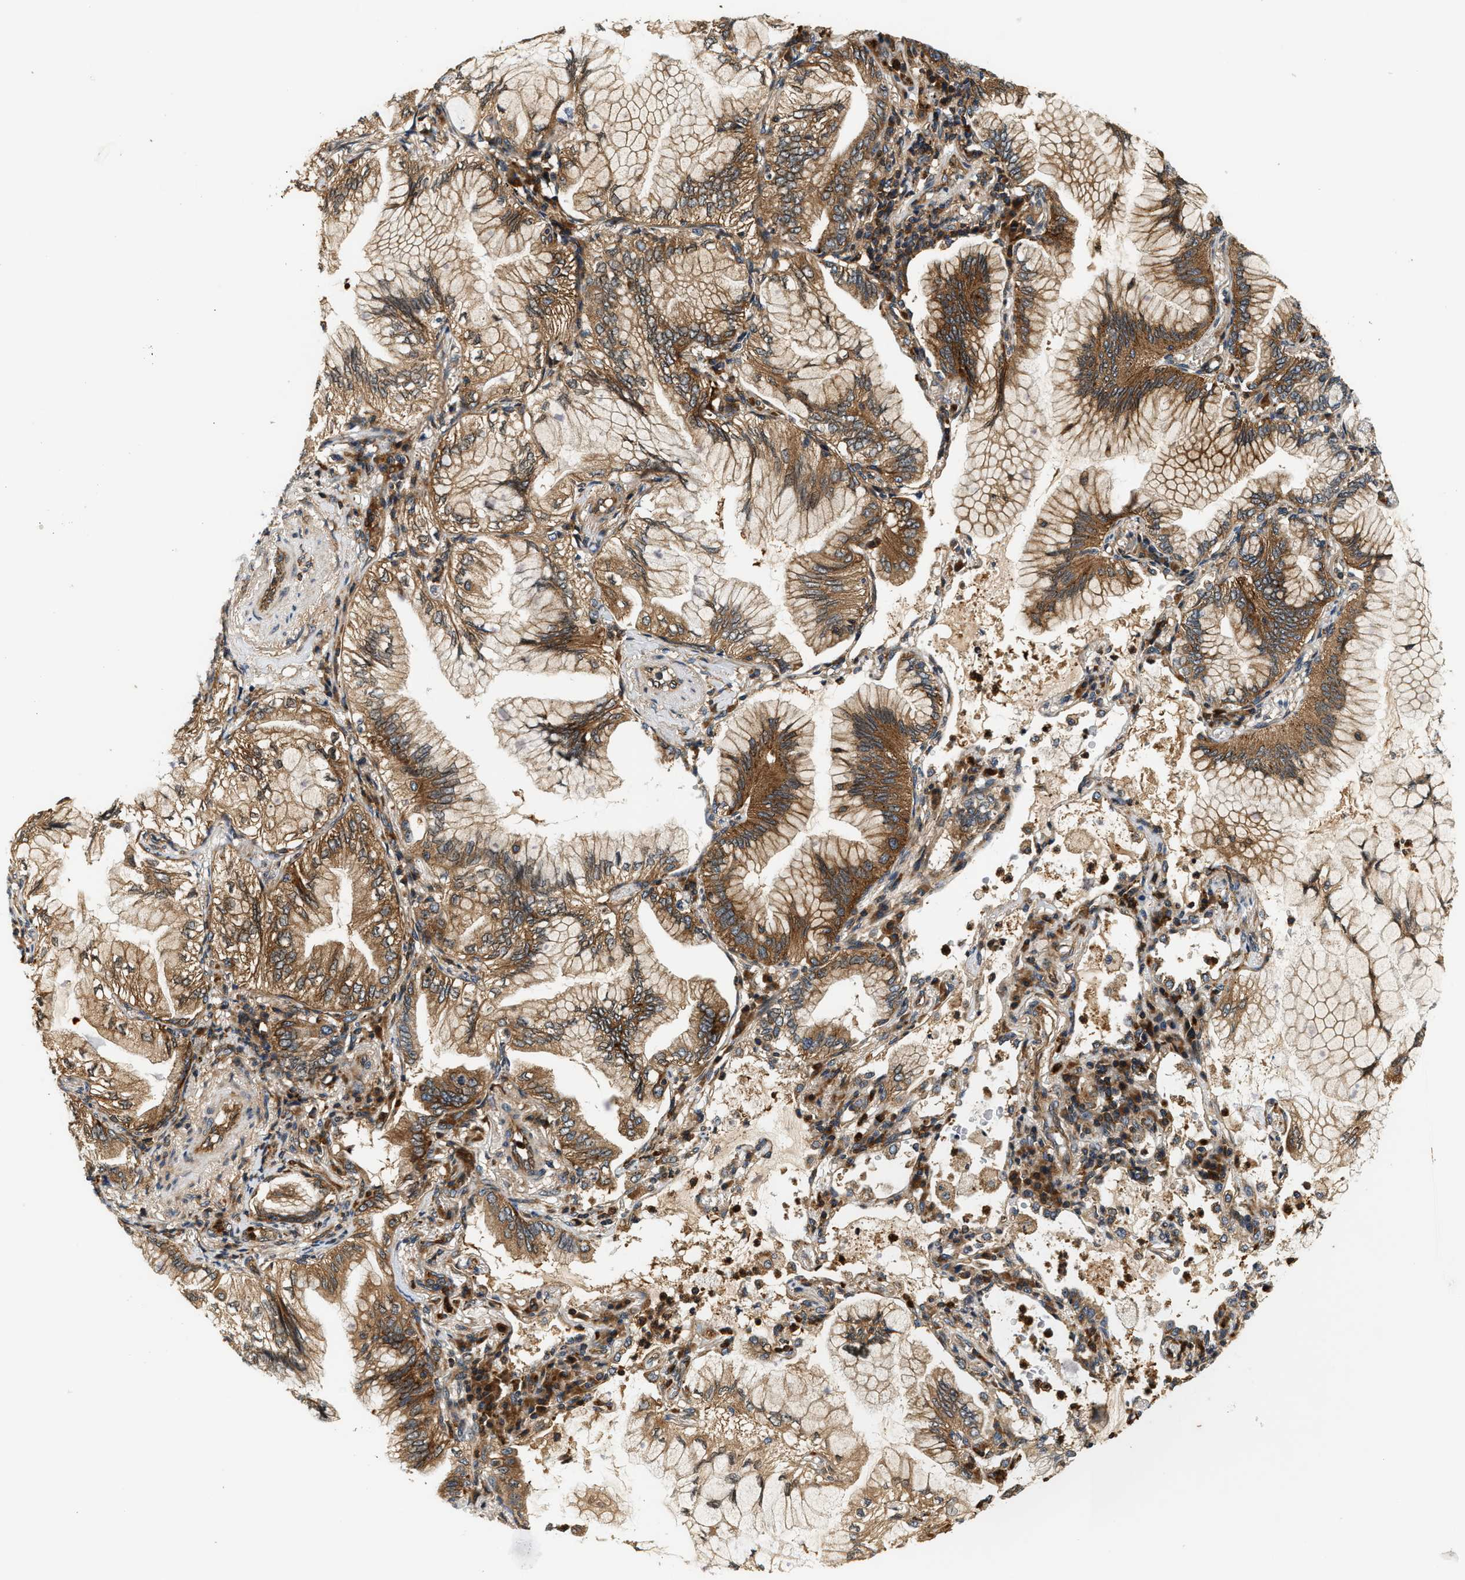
{"staining": {"intensity": "moderate", "quantity": ">75%", "location": "cytoplasmic/membranous"}, "tissue": "lung cancer", "cell_type": "Tumor cells", "image_type": "cancer", "snomed": [{"axis": "morphology", "description": "Adenocarcinoma, NOS"}, {"axis": "topography", "description": "Lung"}], "caption": "Immunohistochemical staining of lung cancer displays moderate cytoplasmic/membranous protein staining in approximately >75% of tumor cells.", "gene": "SAMD9", "patient": {"sex": "female", "age": 70}}